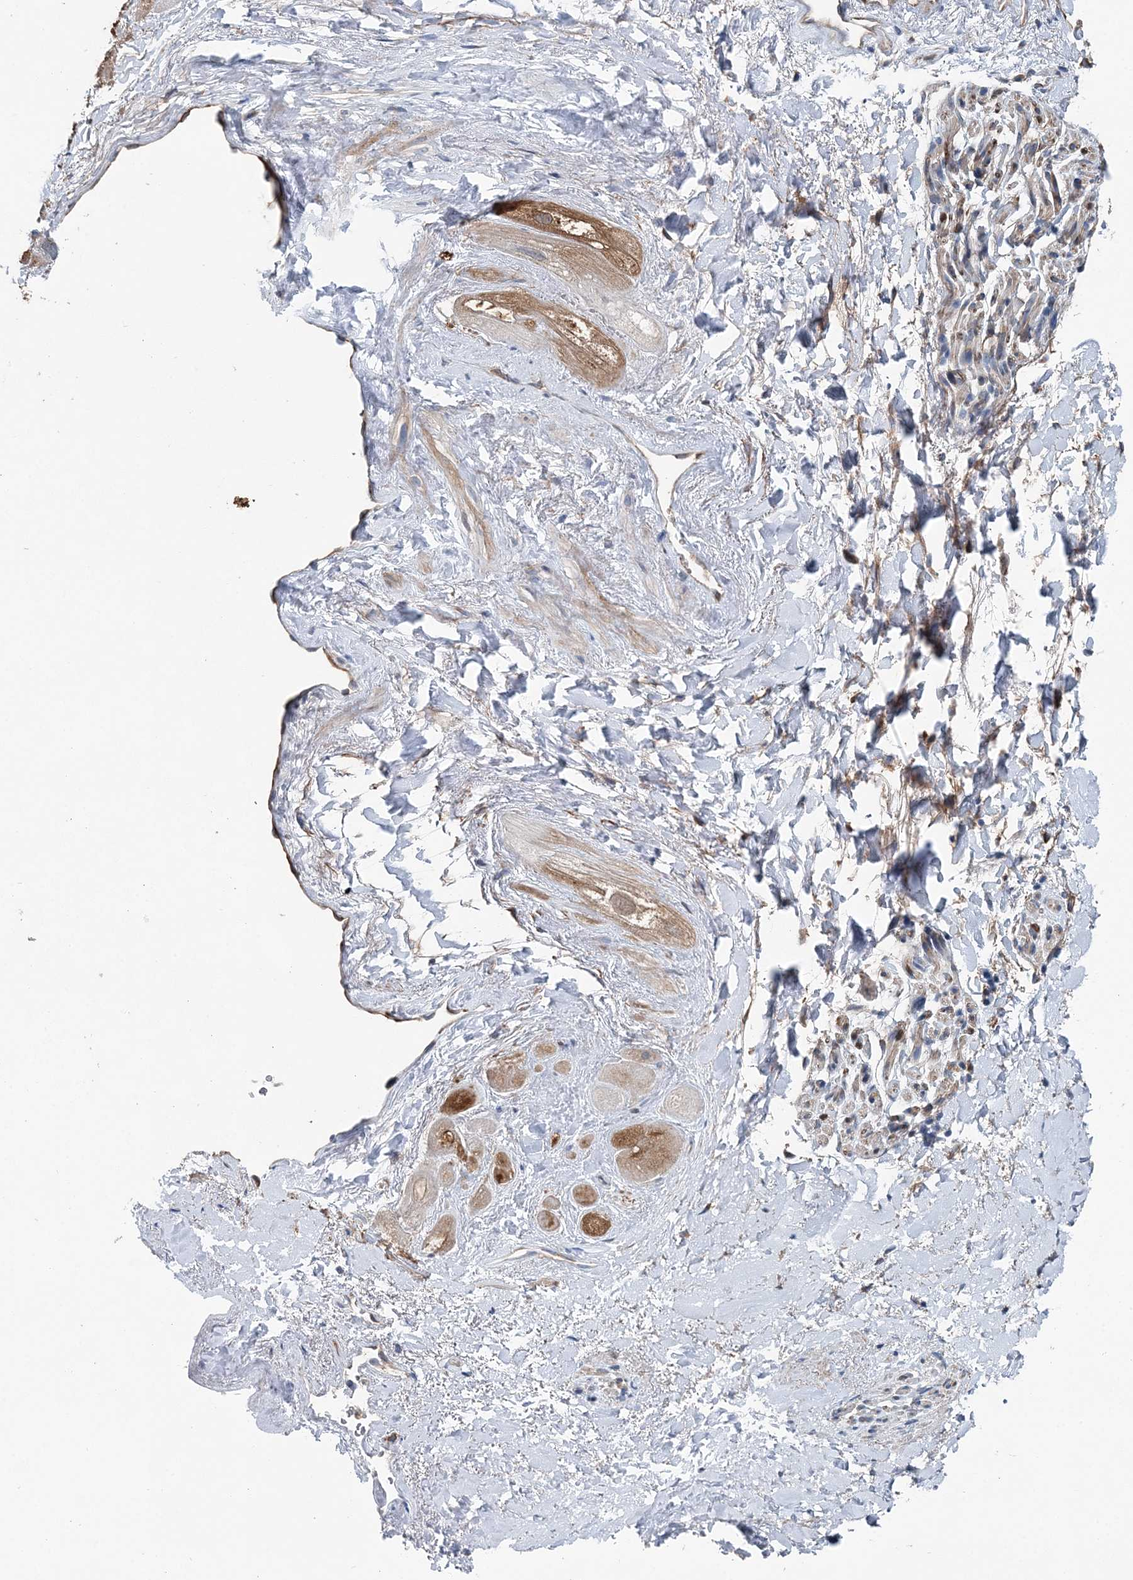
{"staining": {"intensity": "moderate", "quantity": "25%-75%", "location": "cytoplasmic/membranous"}, "tissue": "heart muscle", "cell_type": "Cardiomyocytes", "image_type": "normal", "snomed": [{"axis": "morphology", "description": "Normal tissue, NOS"}, {"axis": "topography", "description": "Heart"}], "caption": "The image shows staining of normal heart muscle, revealing moderate cytoplasmic/membranous protein staining (brown color) within cardiomyocytes.", "gene": "SPOPL", "patient": {"sex": "male", "age": 49}}